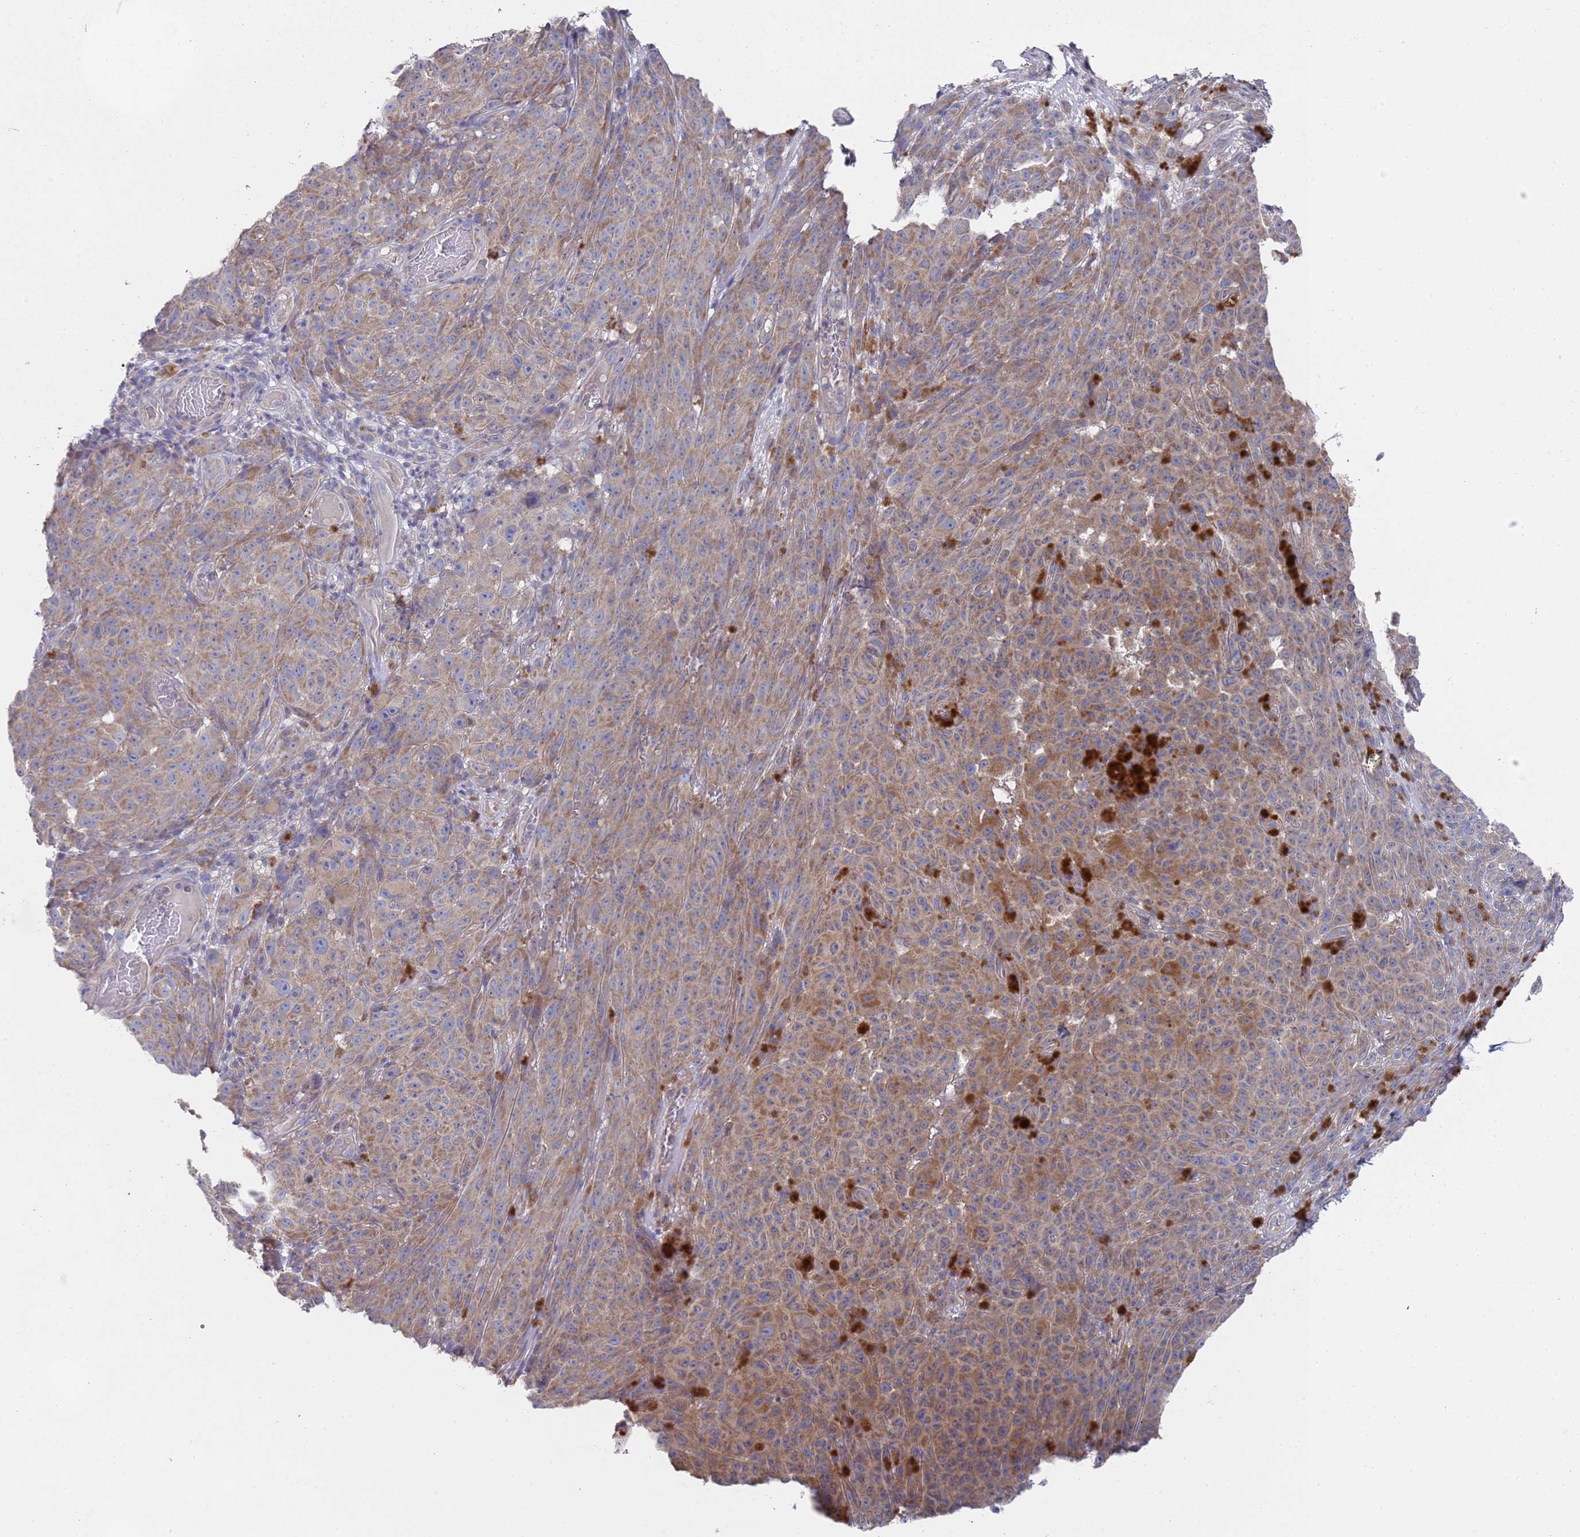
{"staining": {"intensity": "moderate", "quantity": ">75%", "location": "cytoplasmic/membranous"}, "tissue": "melanoma", "cell_type": "Tumor cells", "image_type": "cancer", "snomed": [{"axis": "morphology", "description": "Malignant melanoma, NOS"}, {"axis": "topography", "description": "Skin"}], "caption": "Brown immunohistochemical staining in melanoma reveals moderate cytoplasmic/membranous positivity in about >75% of tumor cells.", "gene": "NPEPPS", "patient": {"sex": "female", "age": 82}}